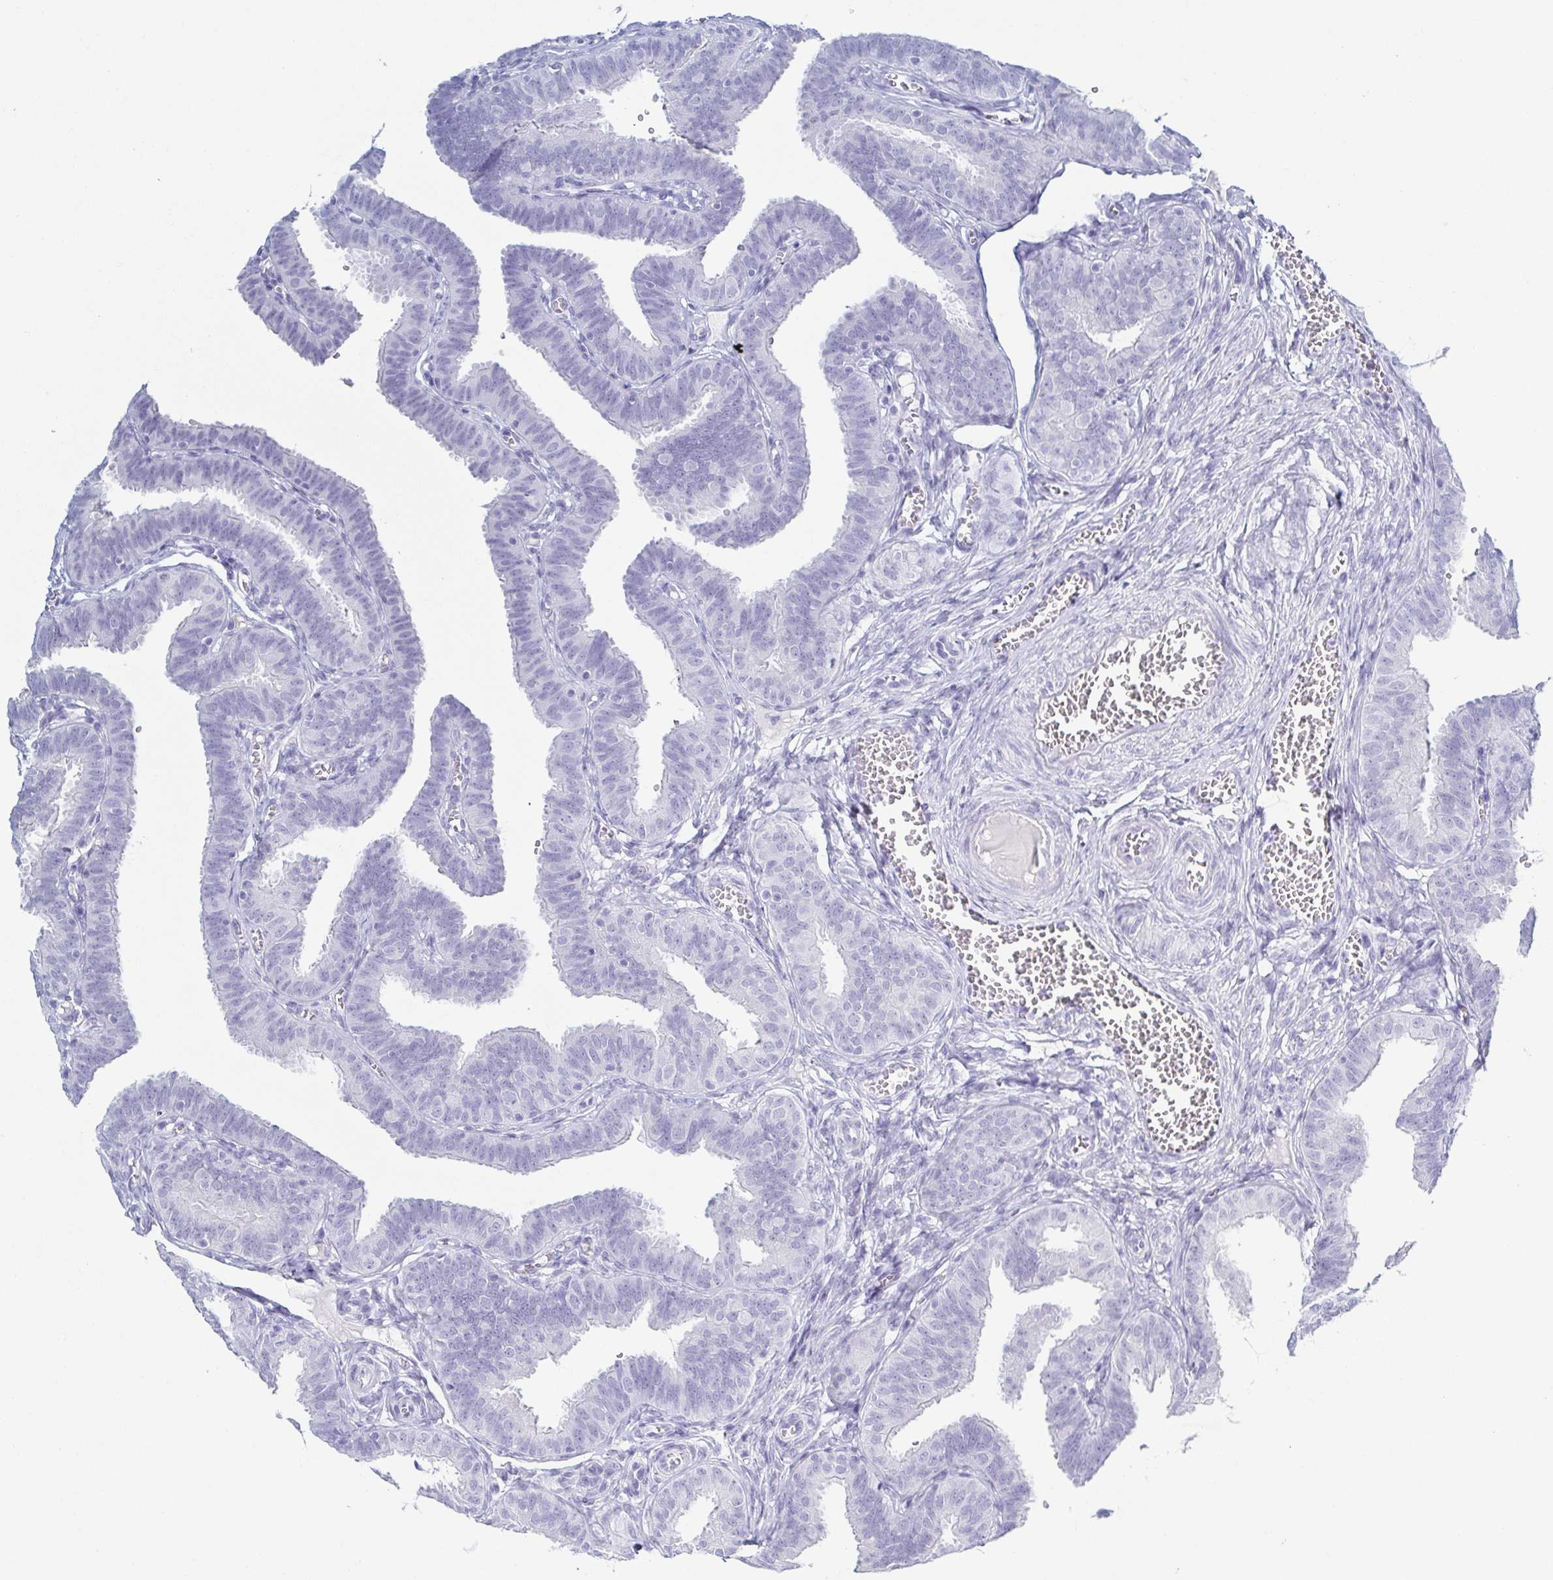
{"staining": {"intensity": "negative", "quantity": "none", "location": "none"}, "tissue": "fallopian tube", "cell_type": "Glandular cells", "image_type": "normal", "snomed": [{"axis": "morphology", "description": "Normal tissue, NOS"}, {"axis": "topography", "description": "Fallopian tube"}], "caption": "A high-resolution histopathology image shows IHC staining of benign fallopian tube, which displays no significant positivity in glandular cells.", "gene": "ZG16B", "patient": {"sex": "female", "age": 25}}